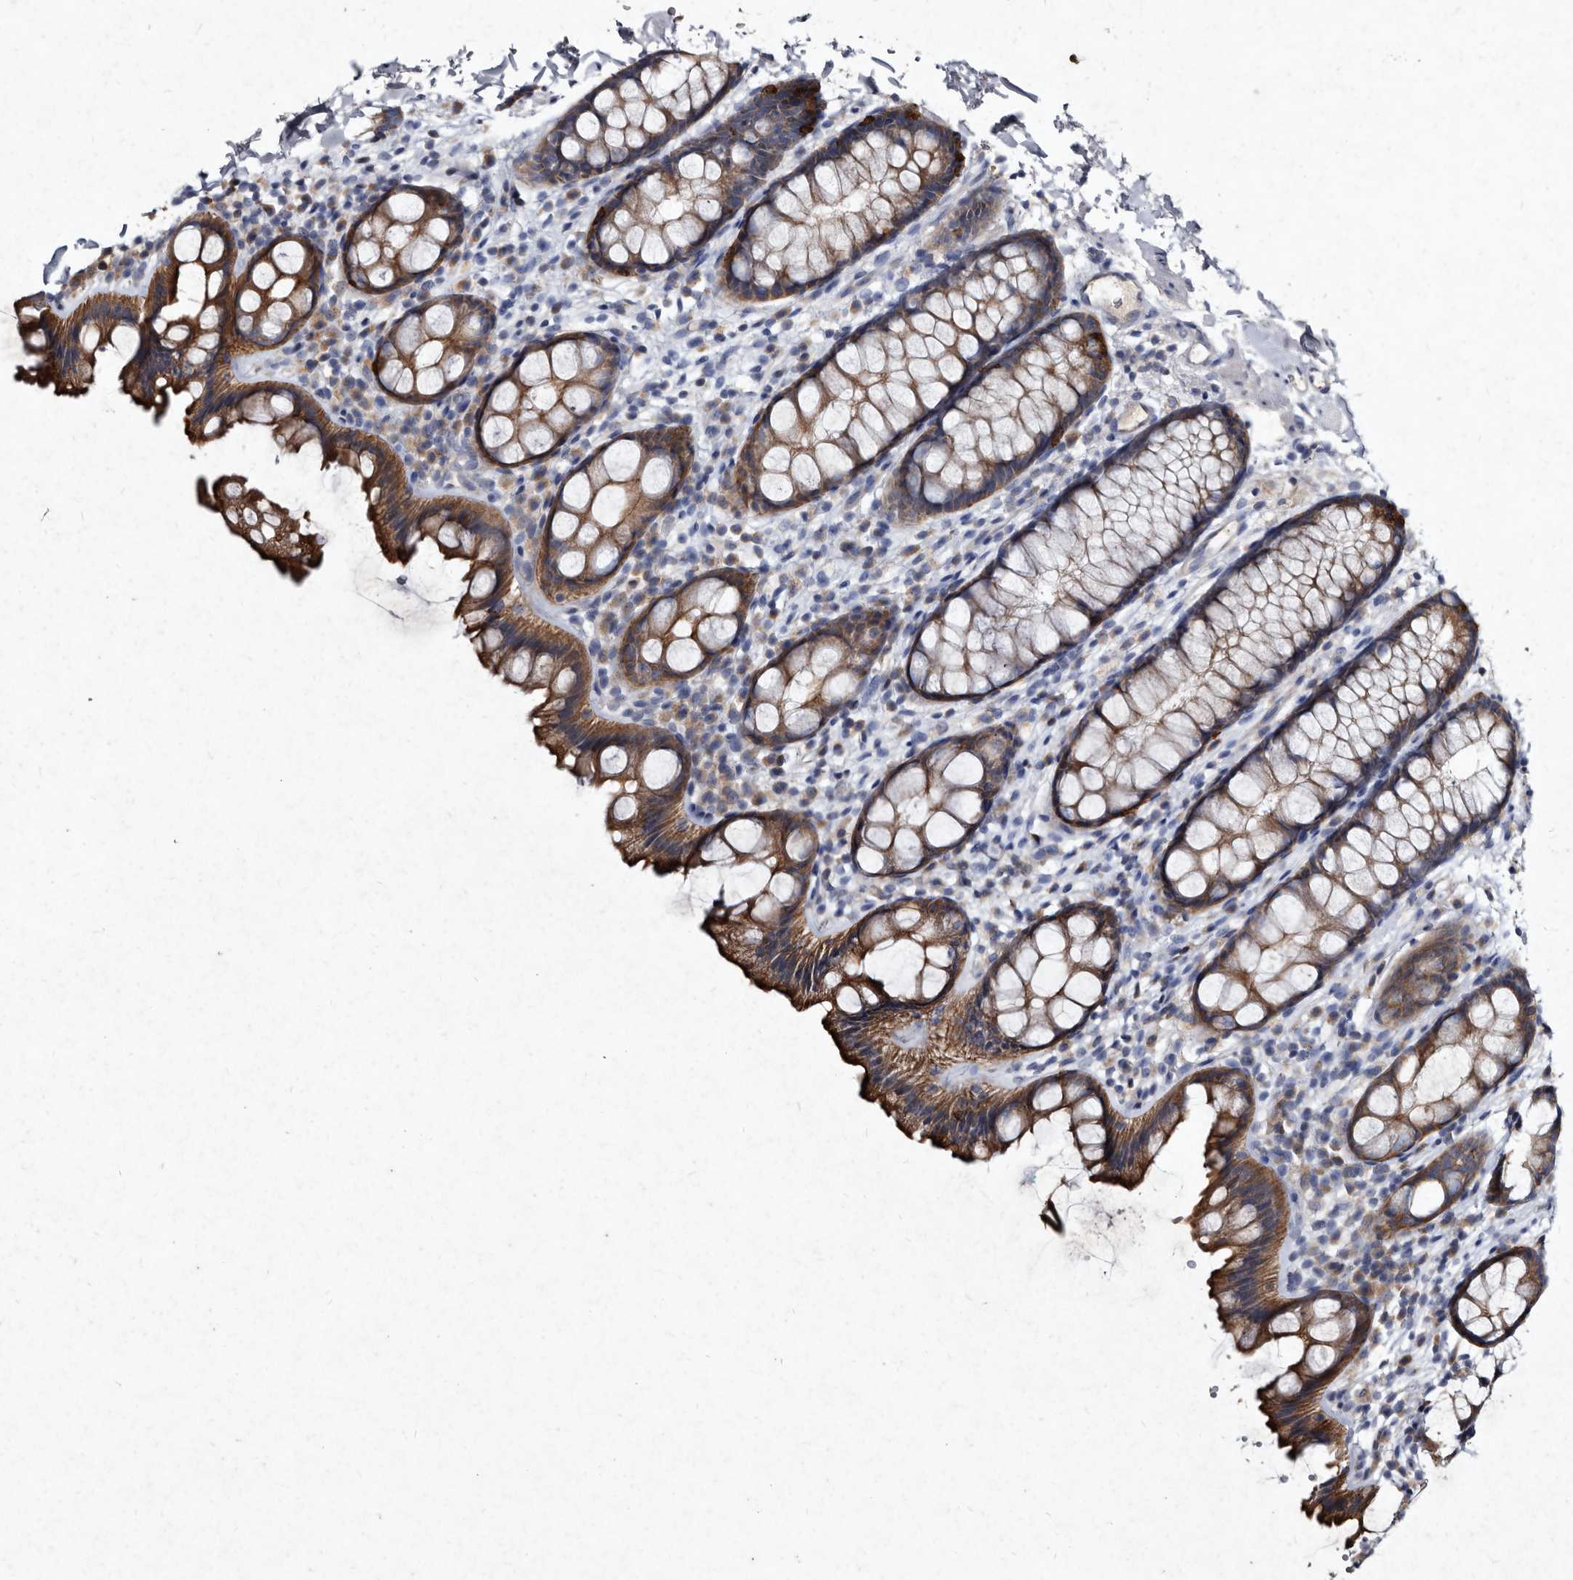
{"staining": {"intensity": "strong", "quantity": "25%-75%", "location": "cytoplasmic/membranous"}, "tissue": "rectum", "cell_type": "Glandular cells", "image_type": "normal", "snomed": [{"axis": "morphology", "description": "Normal tissue, NOS"}, {"axis": "topography", "description": "Rectum"}], "caption": "High-power microscopy captured an immunohistochemistry (IHC) image of normal rectum, revealing strong cytoplasmic/membranous positivity in approximately 25%-75% of glandular cells. (Brightfield microscopy of DAB IHC at high magnification).", "gene": "YPEL1", "patient": {"sex": "female", "age": 65}}